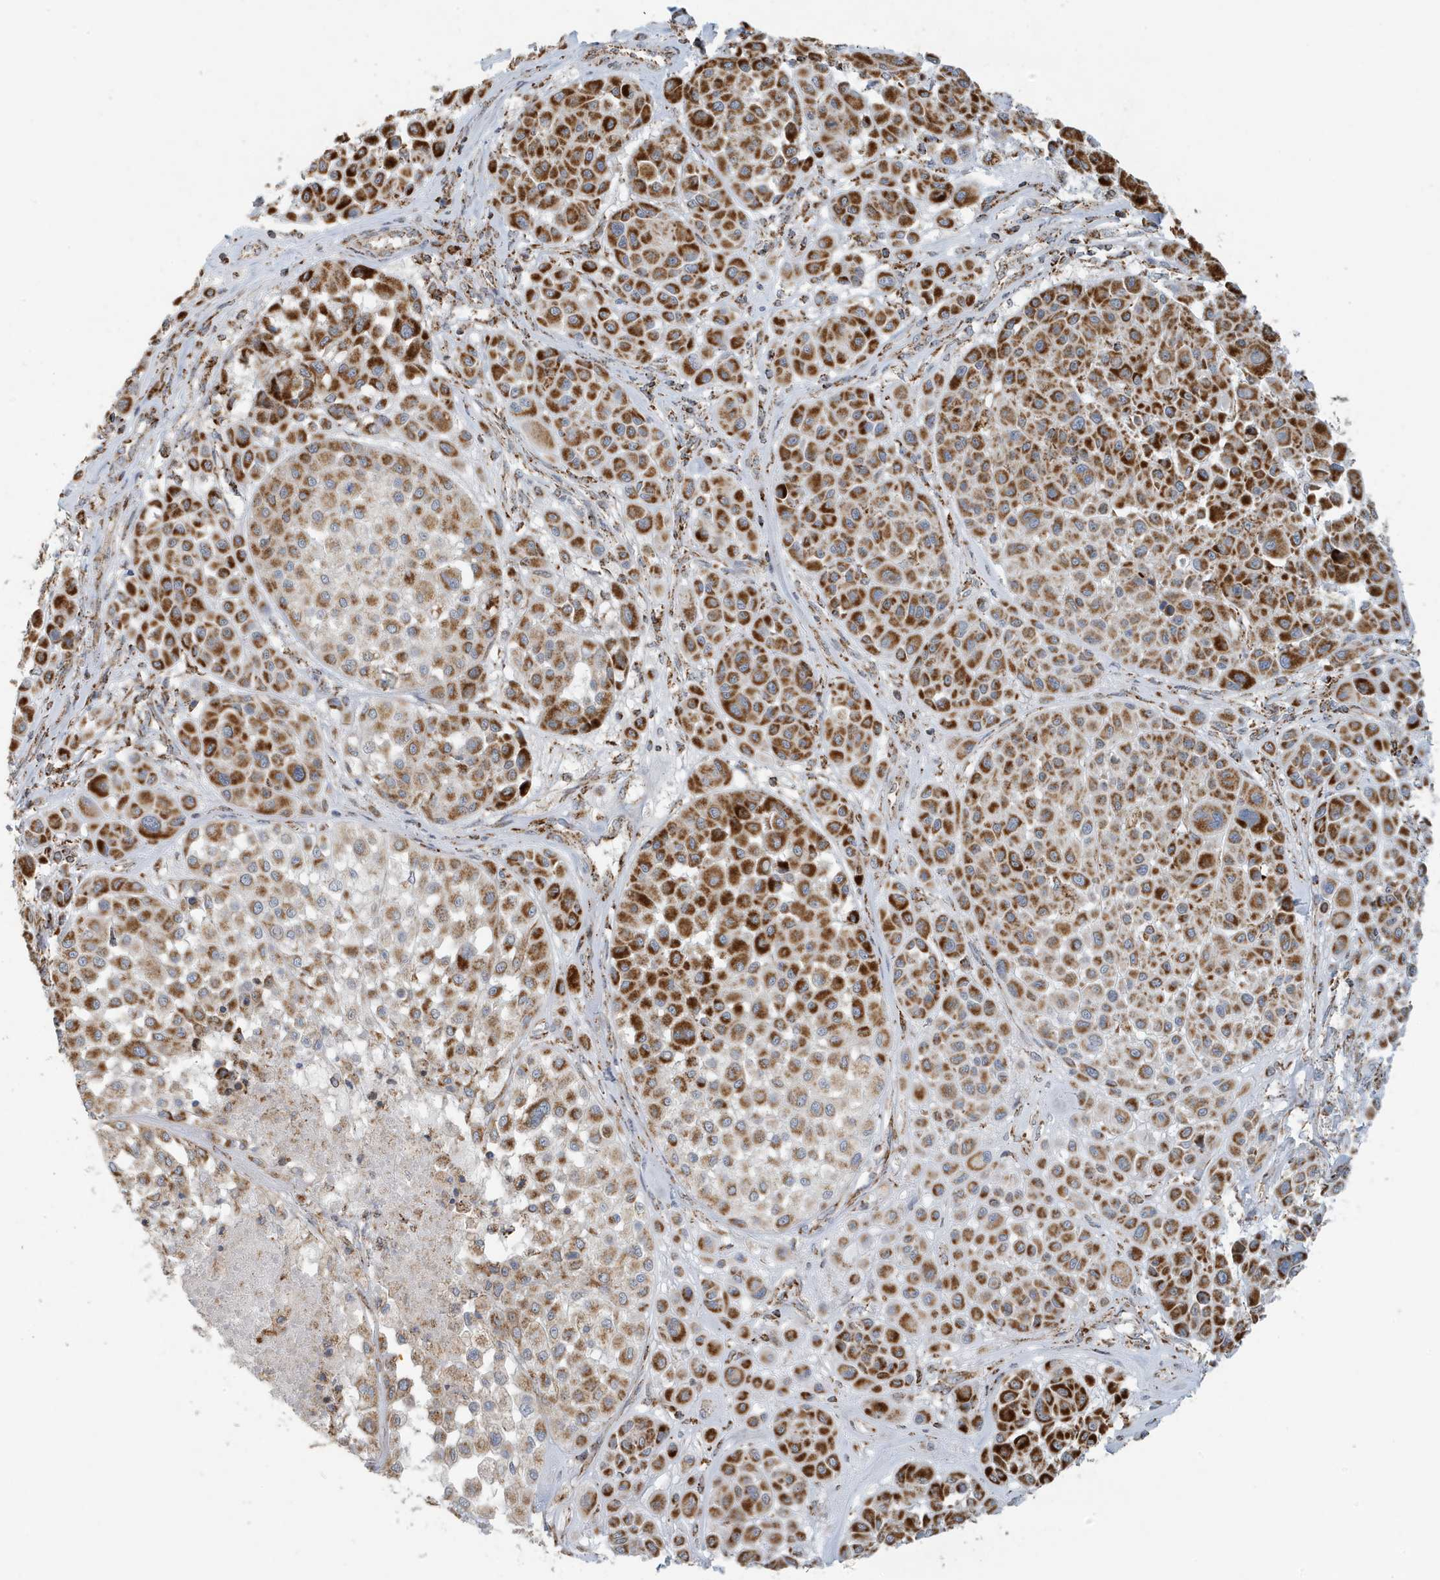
{"staining": {"intensity": "strong", "quantity": ">75%", "location": "cytoplasmic/membranous"}, "tissue": "melanoma", "cell_type": "Tumor cells", "image_type": "cancer", "snomed": [{"axis": "morphology", "description": "Malignant melanoma, Metastatic site"}, {"axis": "topography", "description": "Soft tissue"}], "caption": "Brown immunohistochemical staining in human malignant melanoma (metastatic site) reveals strong cytoplasmic/membranous staining in about >75% of tumor cells. The staining was performed using DAB, with brown indicating positive protein expression. Nuclei are stained blue with hematoxylin.", "gene": "MAN1A1", "patient": {"sex": "male", "age": 41}}